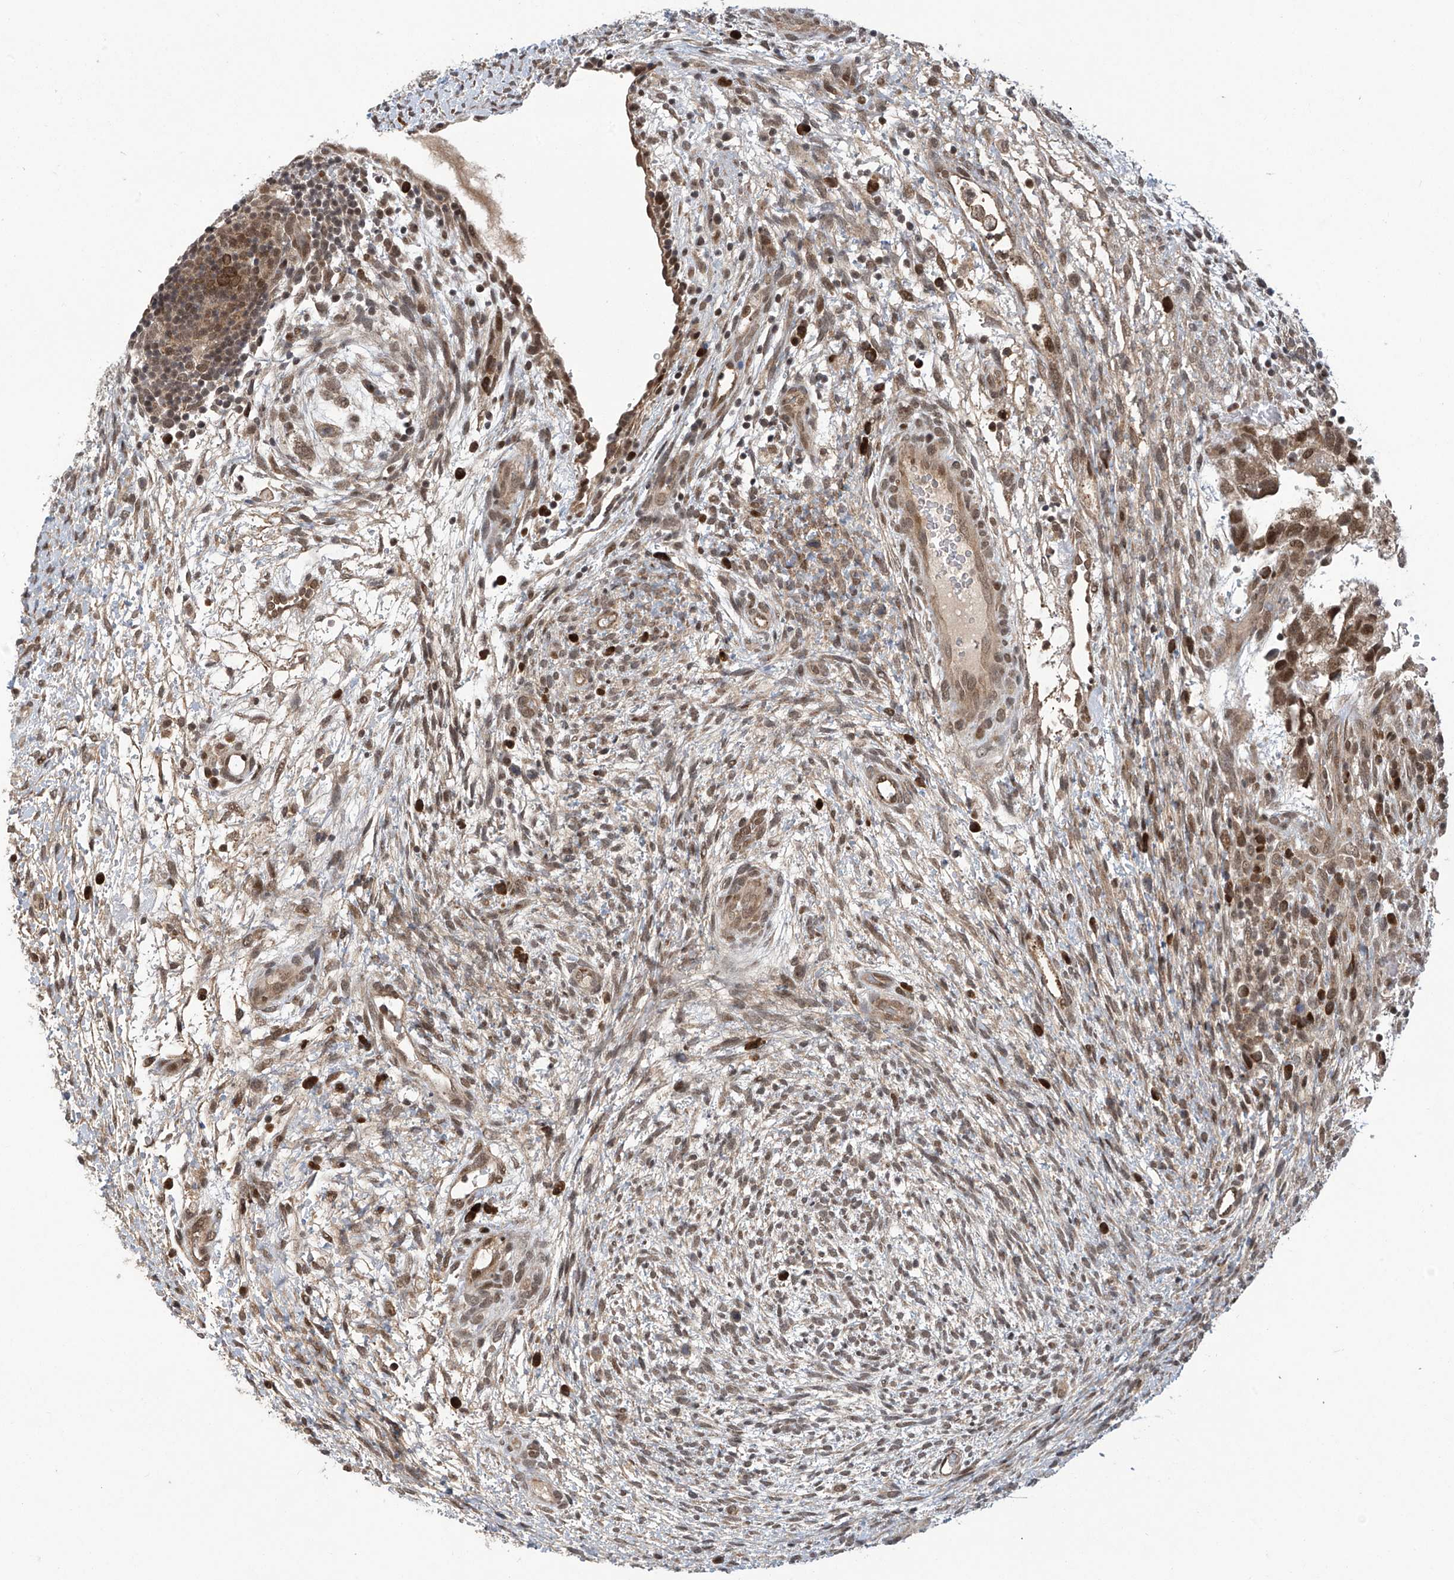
{"staining": {"intensity": "moderate", "quantity": ">75%", "location": "cytoplasmic/membranous,nuclear"}, "tissue": "testis cancer", "cell_type": "Tumor cells", "image_type": "cancer", "snomed": [{"axis": "morphology", "description": "Carcinoma, Embryonal, NOS"}, {"axis": "topography", "description": "Testis"}], "caption": "Moderate cytoplasmic/membranous and nuclear protein positivity is seen in about >75% of tumor cells in testis embryonal carcinoma.", "gene": "ABHD13", "patient": {"sex": "male", "age": 37}}